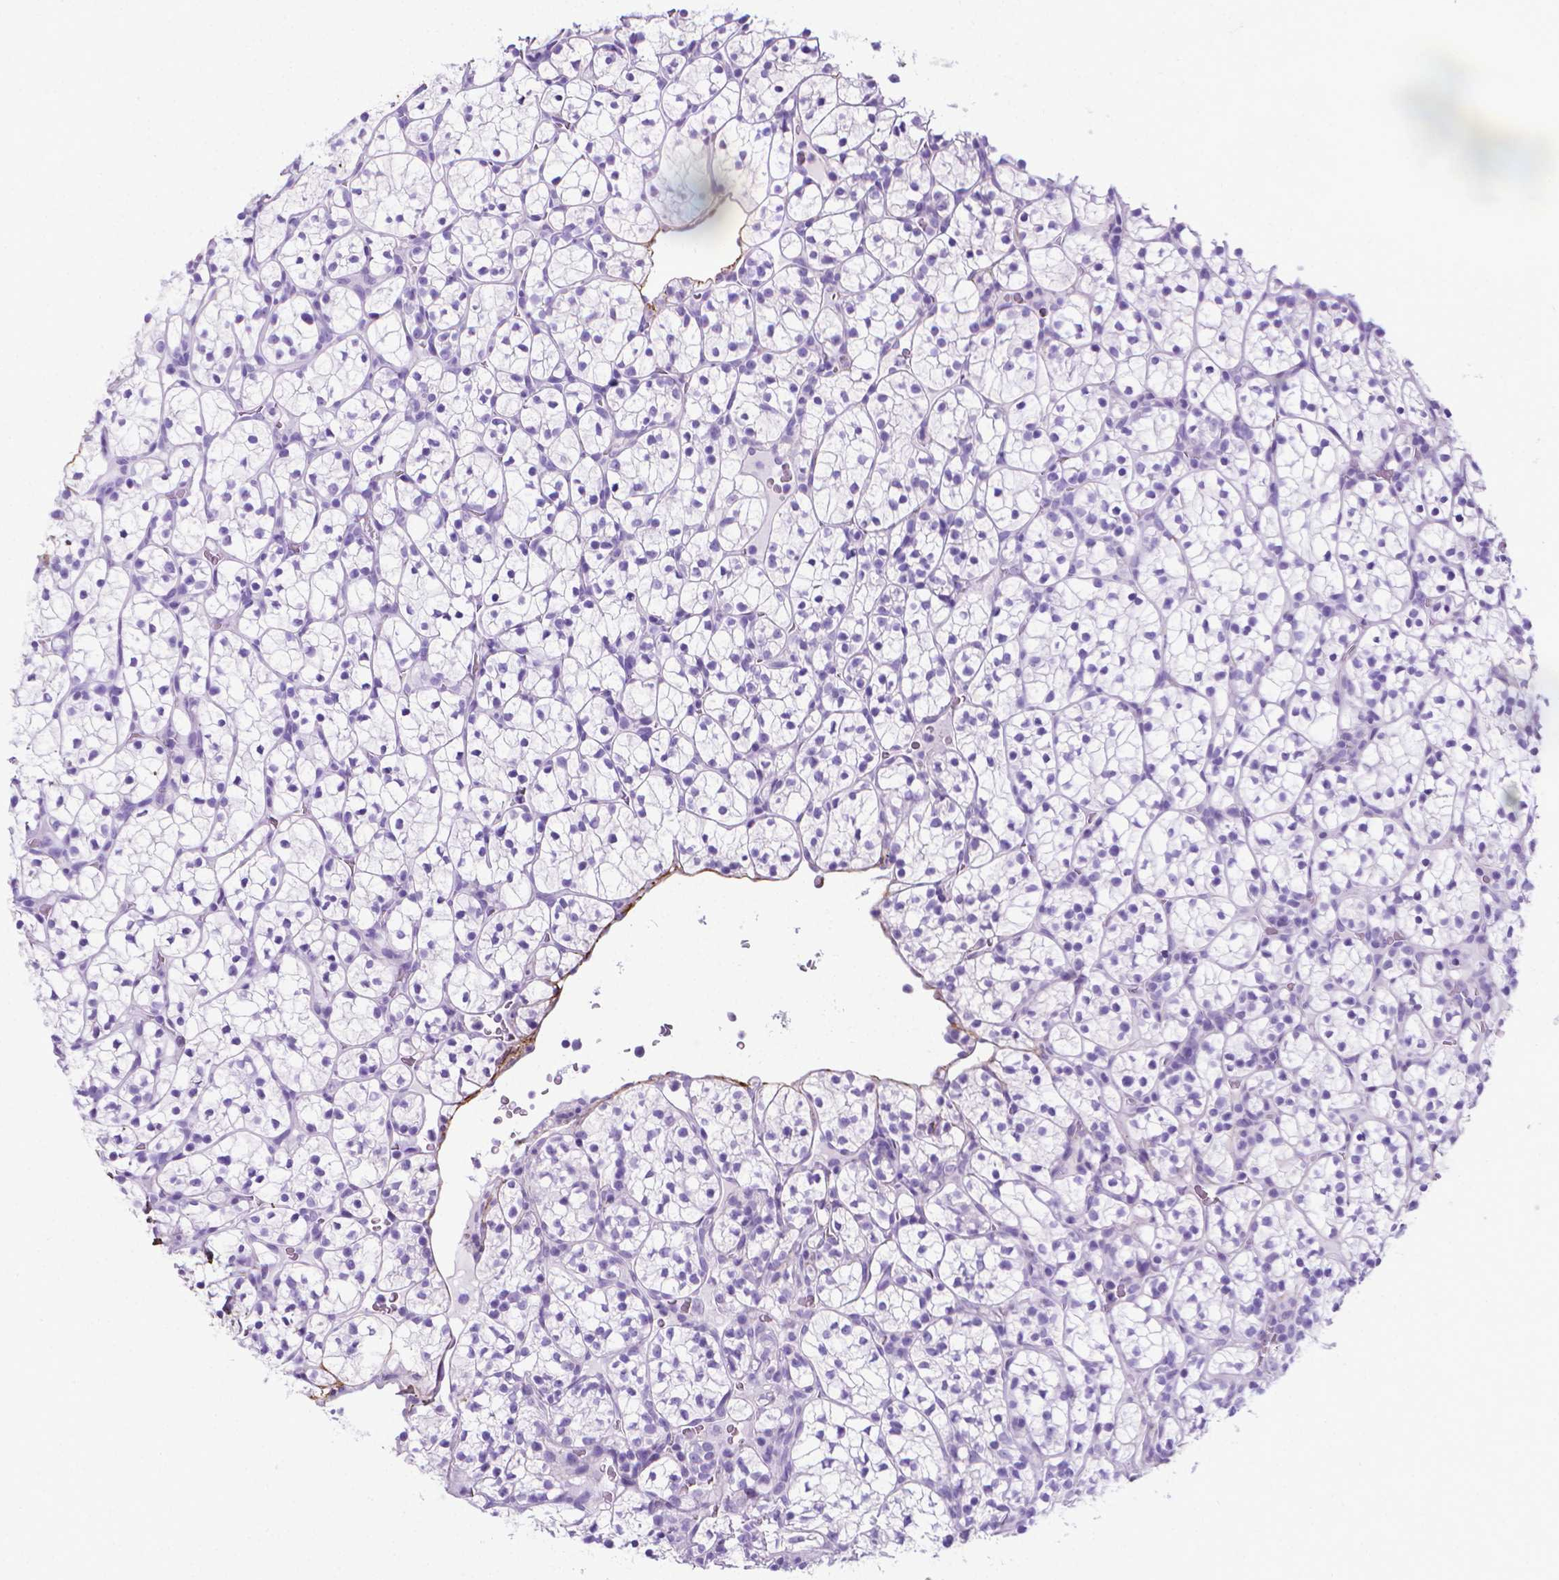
{"staining": {"intensity": "negative", "quantity": "none", "location": "none"}, "tissue": "renal cancer", "cell_type": "Tumor cells", "image_type": "cancer", "snomed": [{"axis": "morphology", "description": "Adenocarcinoma, NOS"}, {"axis": "topography", "description": "Kidney"}], "caption": "This image is of renal cancer stained with IHC to label a protein in brown with the nuclei are counter-stained blue. There is no expression in tumor cells.", "gene": "MFAP2", "patient": {"sex": "female", "age": 89}}